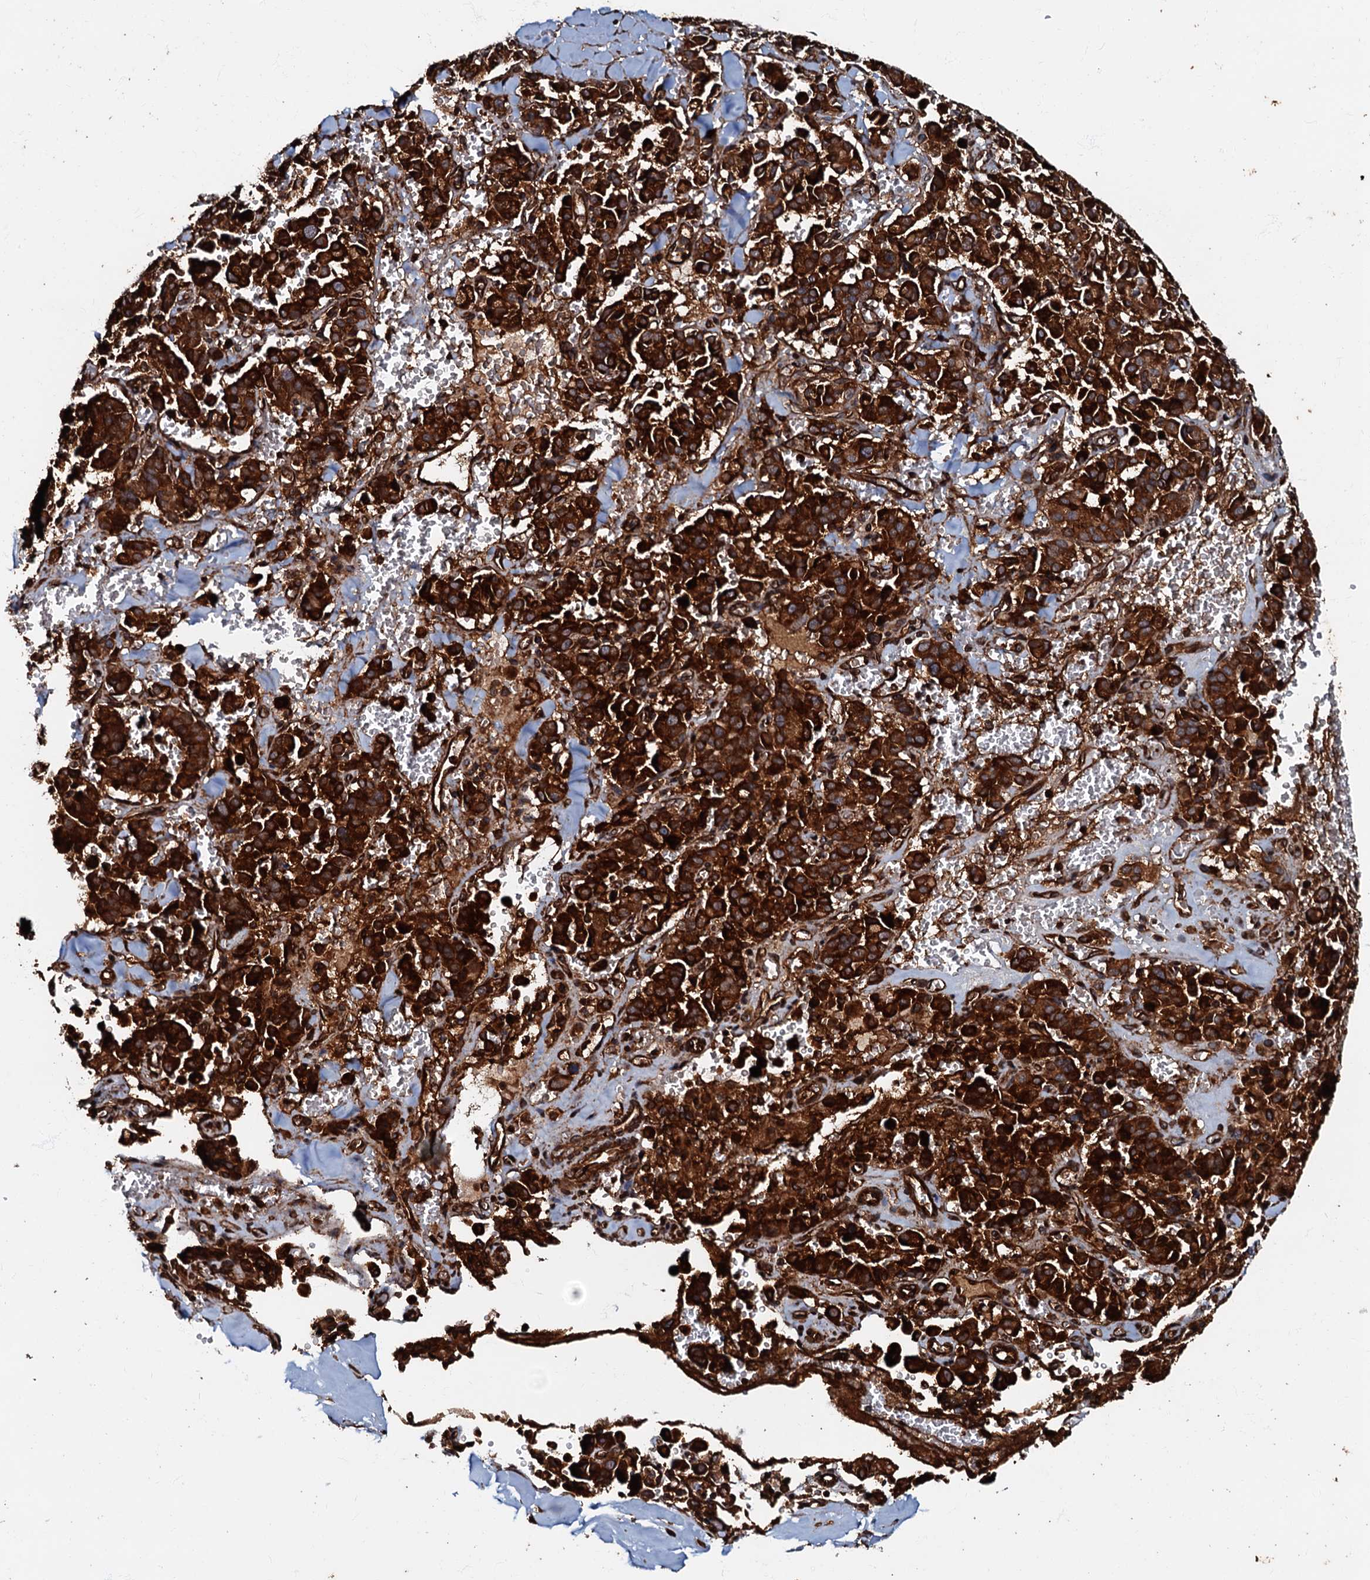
{"staining": {"intensity": "strong", "quantity": ">75%", "location": "cytoplasmic/membranous"}, "tissue": "pancreatic cancer", "cell_type": "Tumor cells", "image_type": "cancer", "snomed": [{"axis": "morphology", "description": "Adenocarcinoma, NOS"}, {"axis": "topography", "description": "Pancreas"}], "caption": "Pancreatic cancer stained for a protein shows strong cytoplasmic/membranous positivity in tumor cells. (DAB (3,3'-diaminobenzidine) IHC with brightfield microscopy, high magnification).", "gene": "BLOC1S6", "patient": {"sex": "male", "age": 65}}